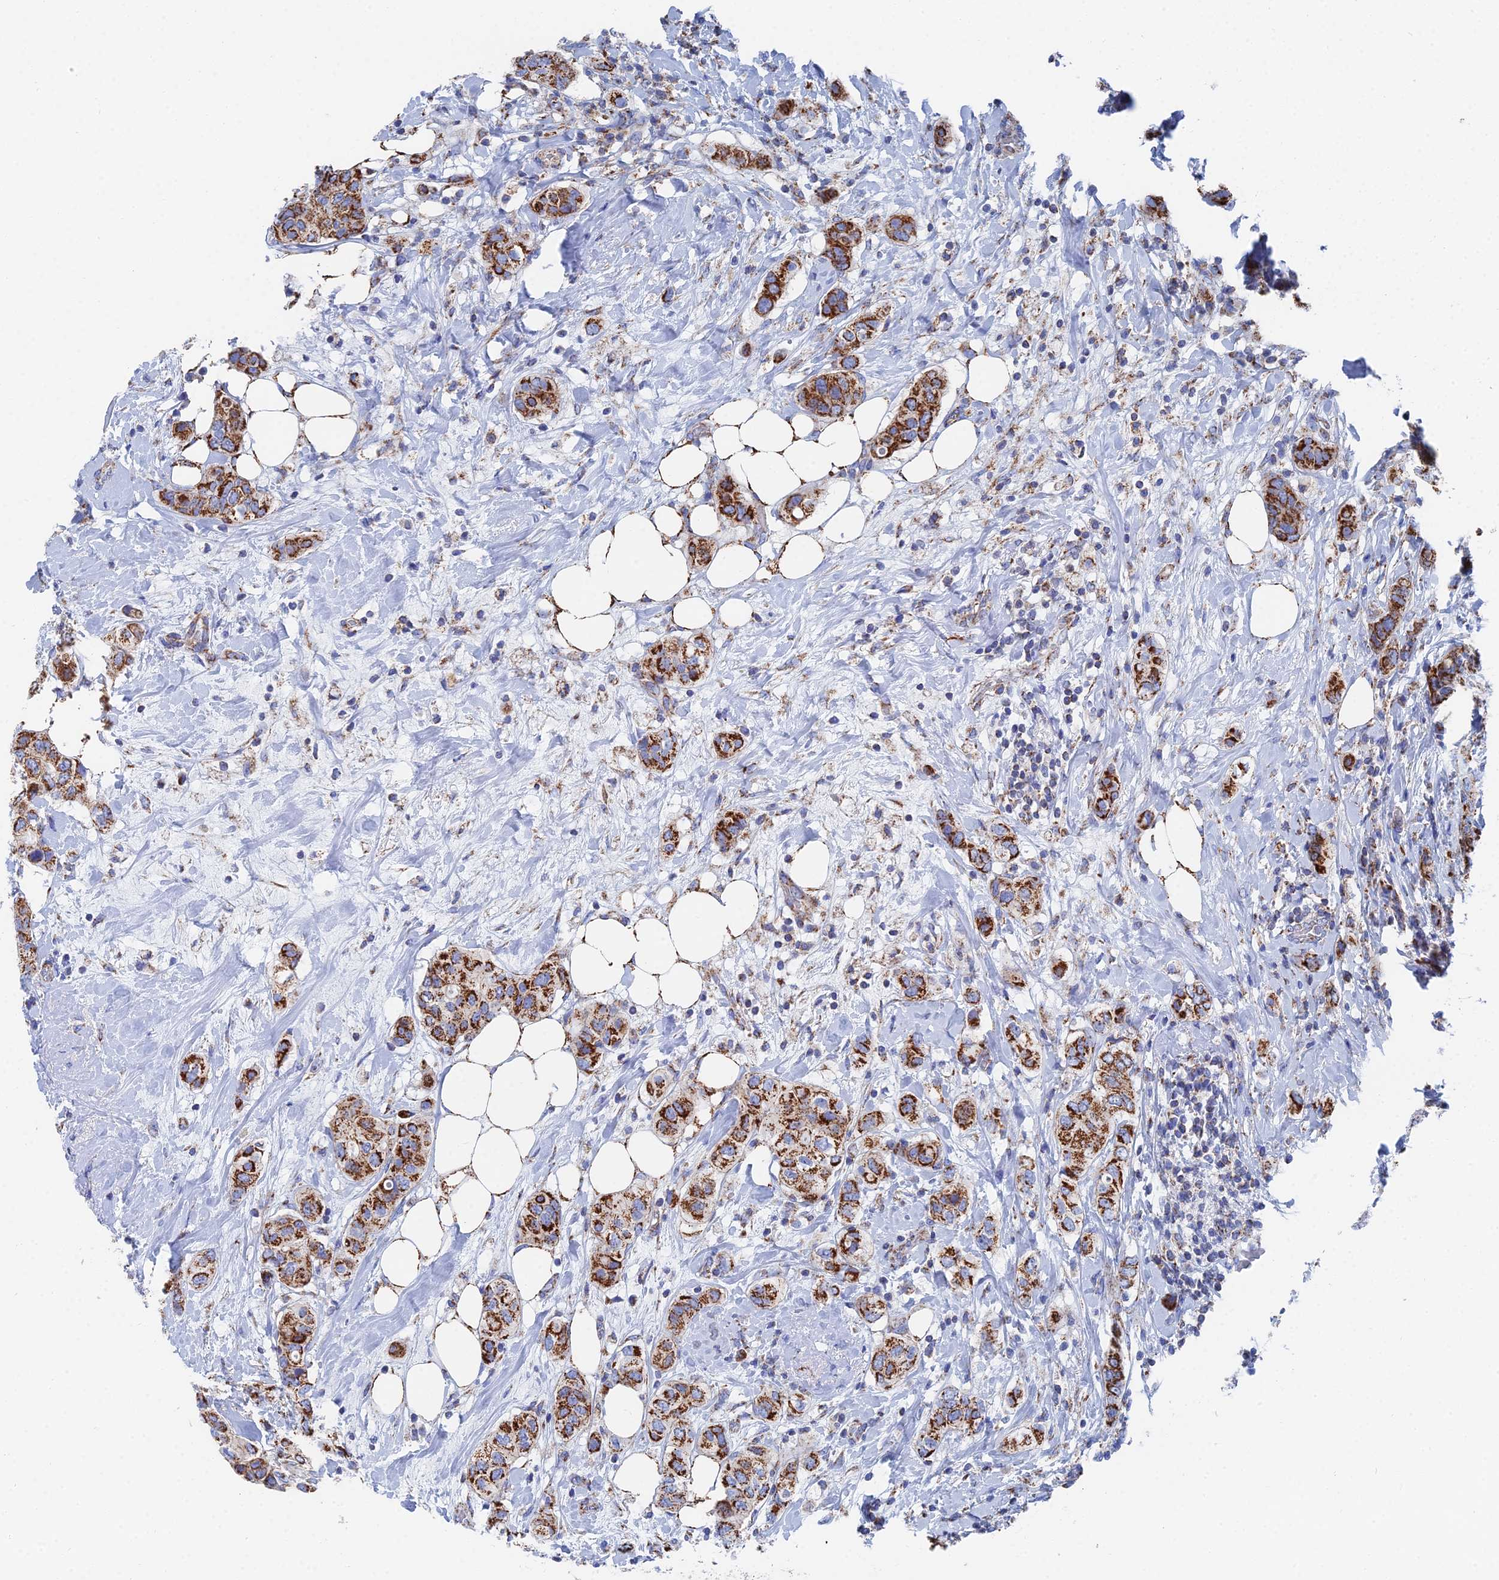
{"staining": {"intensity": "strong", "quantity": ">75%", "location": "cytoplasmic/membranous"}, "tissue": "breast cancer", "cell_type": "Tumor cells", "image_type": "cancer", "snomed": [{"axis": "morphology", "description": "Lobular carcinoma"}, {"axis": "topography", "description": "Breast"}], "caption": "Immunohistochemistry of human breast cancer reveals high levels of strong cytoplasmic/membranous positivity in about >75% of tumor cells.", "gene": "IFT80", "patient": {"sex": "female", "age": 51}}